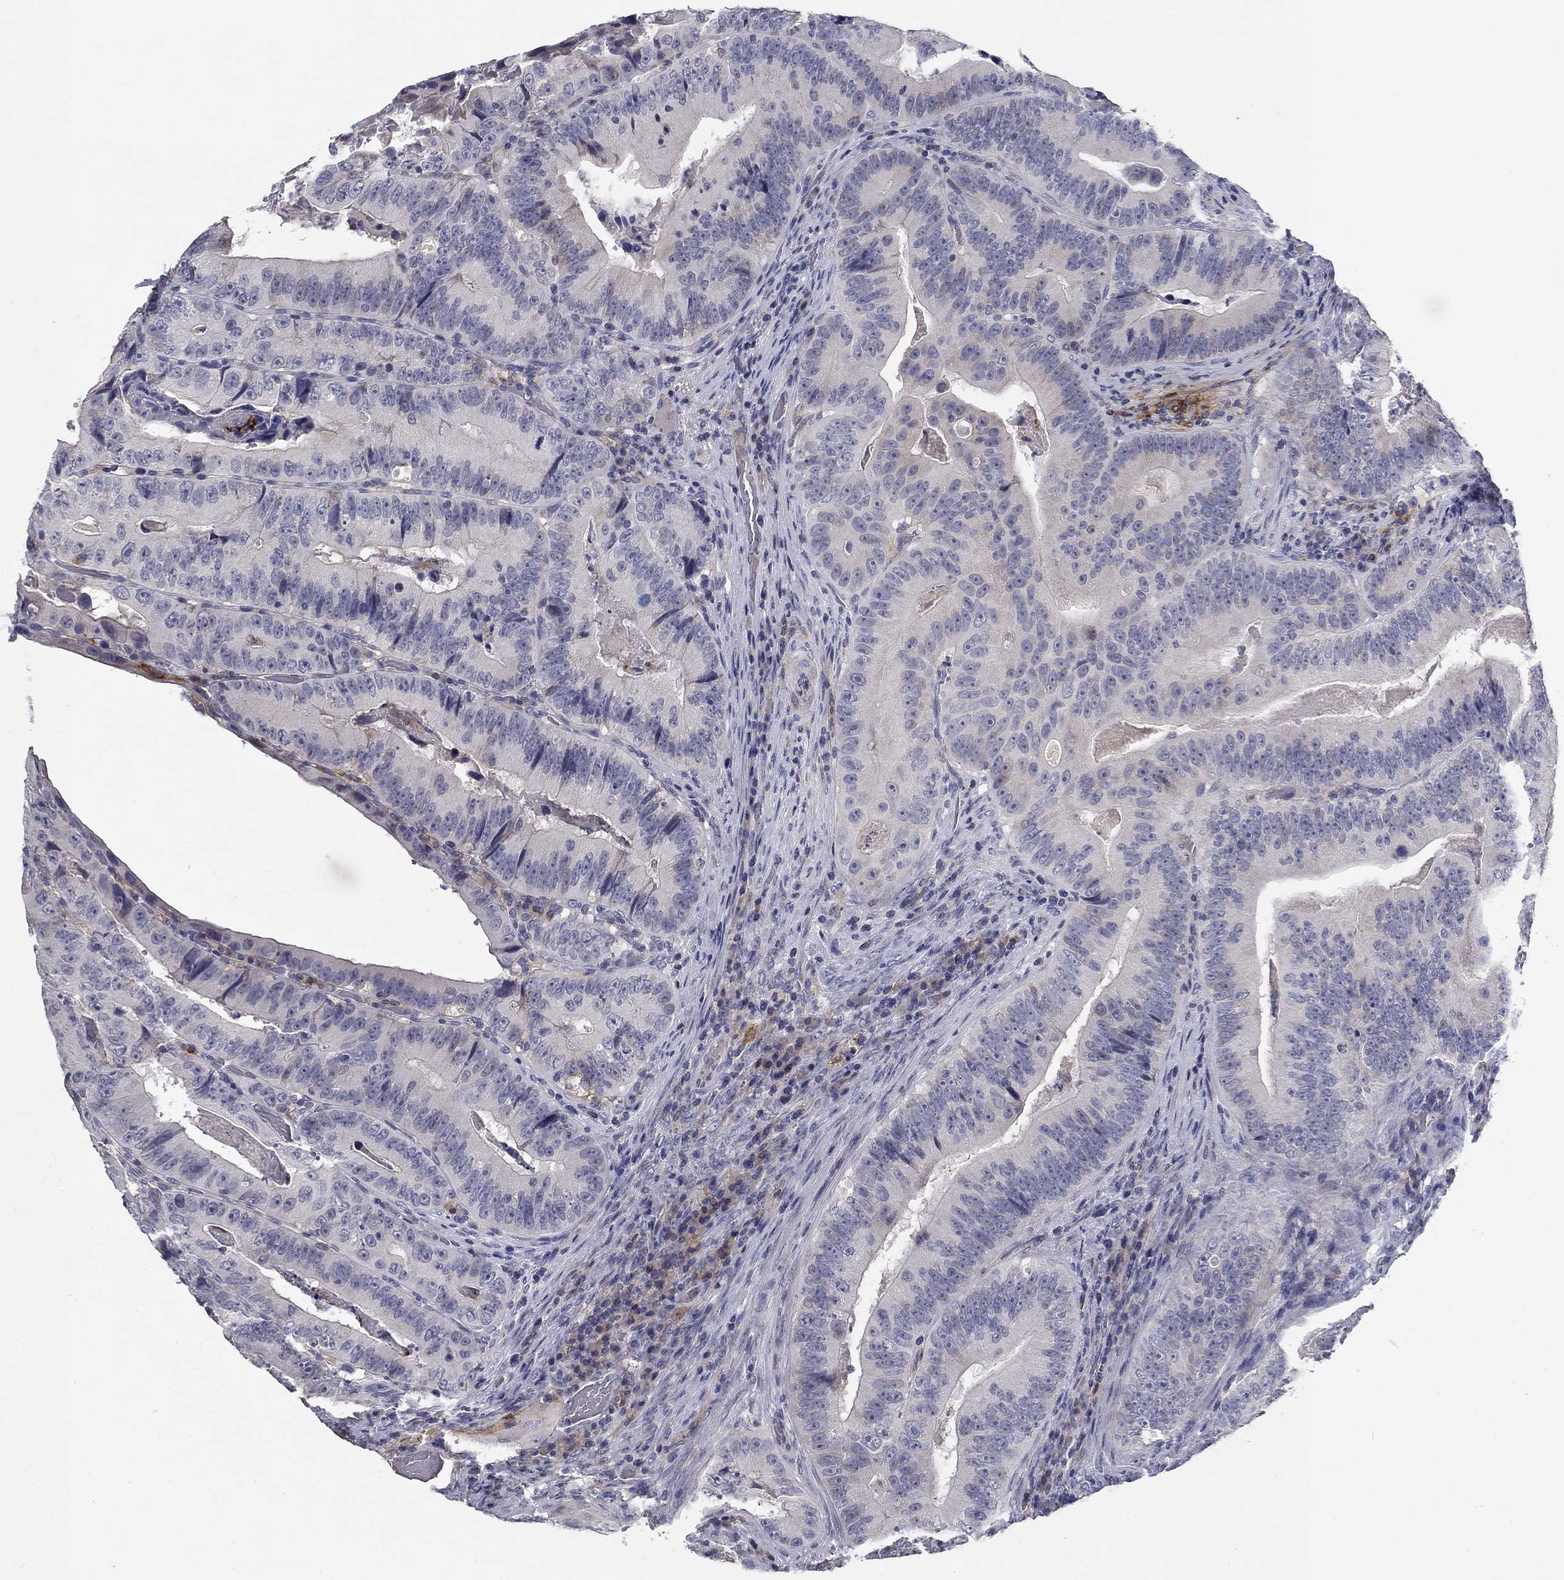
{"staining": {"intensity": "negative", "quantity": "none", "location": "none"}, "tissue": "colorectal cancer", "cell_type": "Tumor cells", "image_type": "cancer", "snomed": [{"axis": "morphology", "description": "Adenocarcinoma, NOS"}, {"axis": "topography", "description": "Colon"}], "caption": "Tumor cells show no significant expression in colorectal cancer.", "gene": "CD274", "patient": {"sex": "female", "age": 86}}